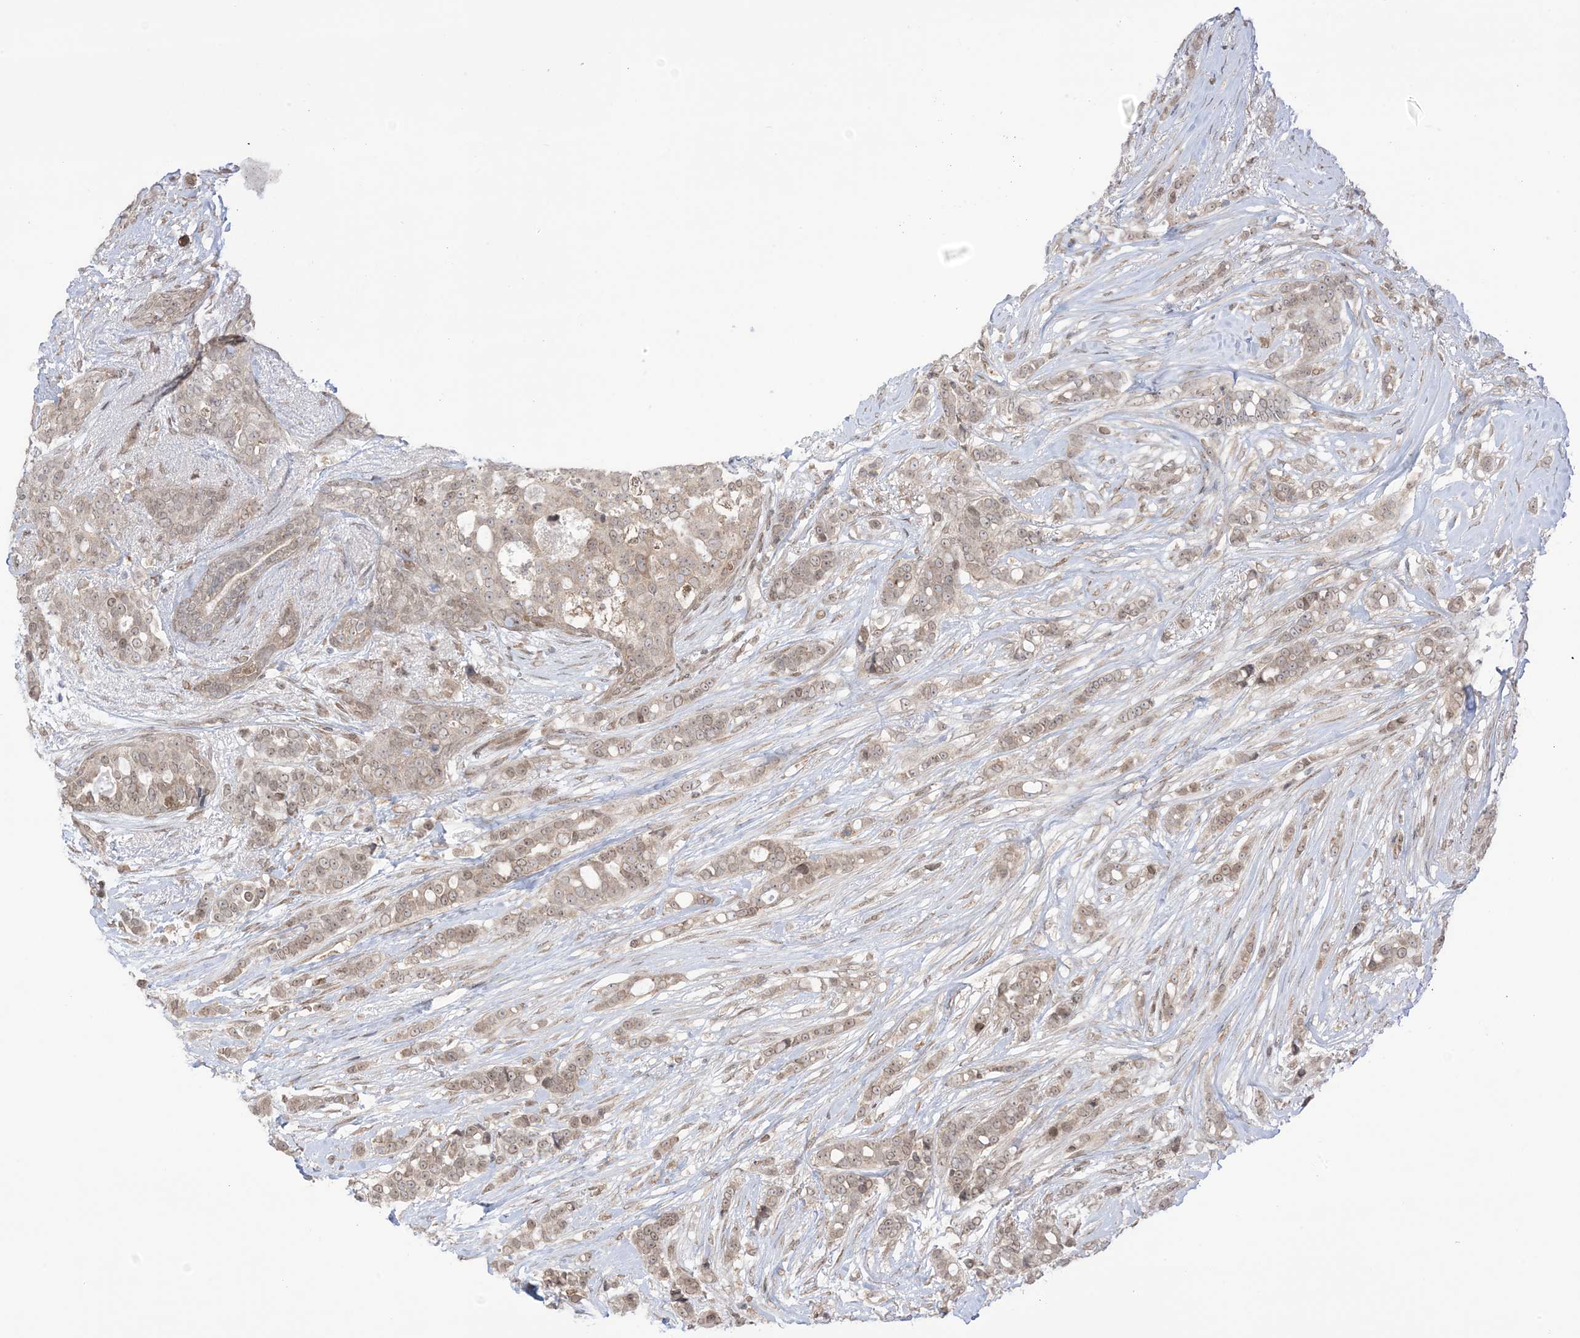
{"staining": {"intensity": "weak", "quantity": ">75%", "location": "cytoplasmic/membranous,nuclear"}, "tissue": "breast cancer", "cell_type": "Tumor cells", "image_type": "cancer", "snomed": [{"axis": "morphology", "description": "Lobular carcinoma"}, {"axis": "topography", "description": "Breast"}], "caption": "This micrograph exhibits immunohistochemistry (IHC) staining of human breast lobular carcinoma, with low weak cytoplasmic/membranous and nuclear expression in about >75% of tumor cells.", "gene": "UBE2E2", "patient": {"sex": "female", "age": 51}}